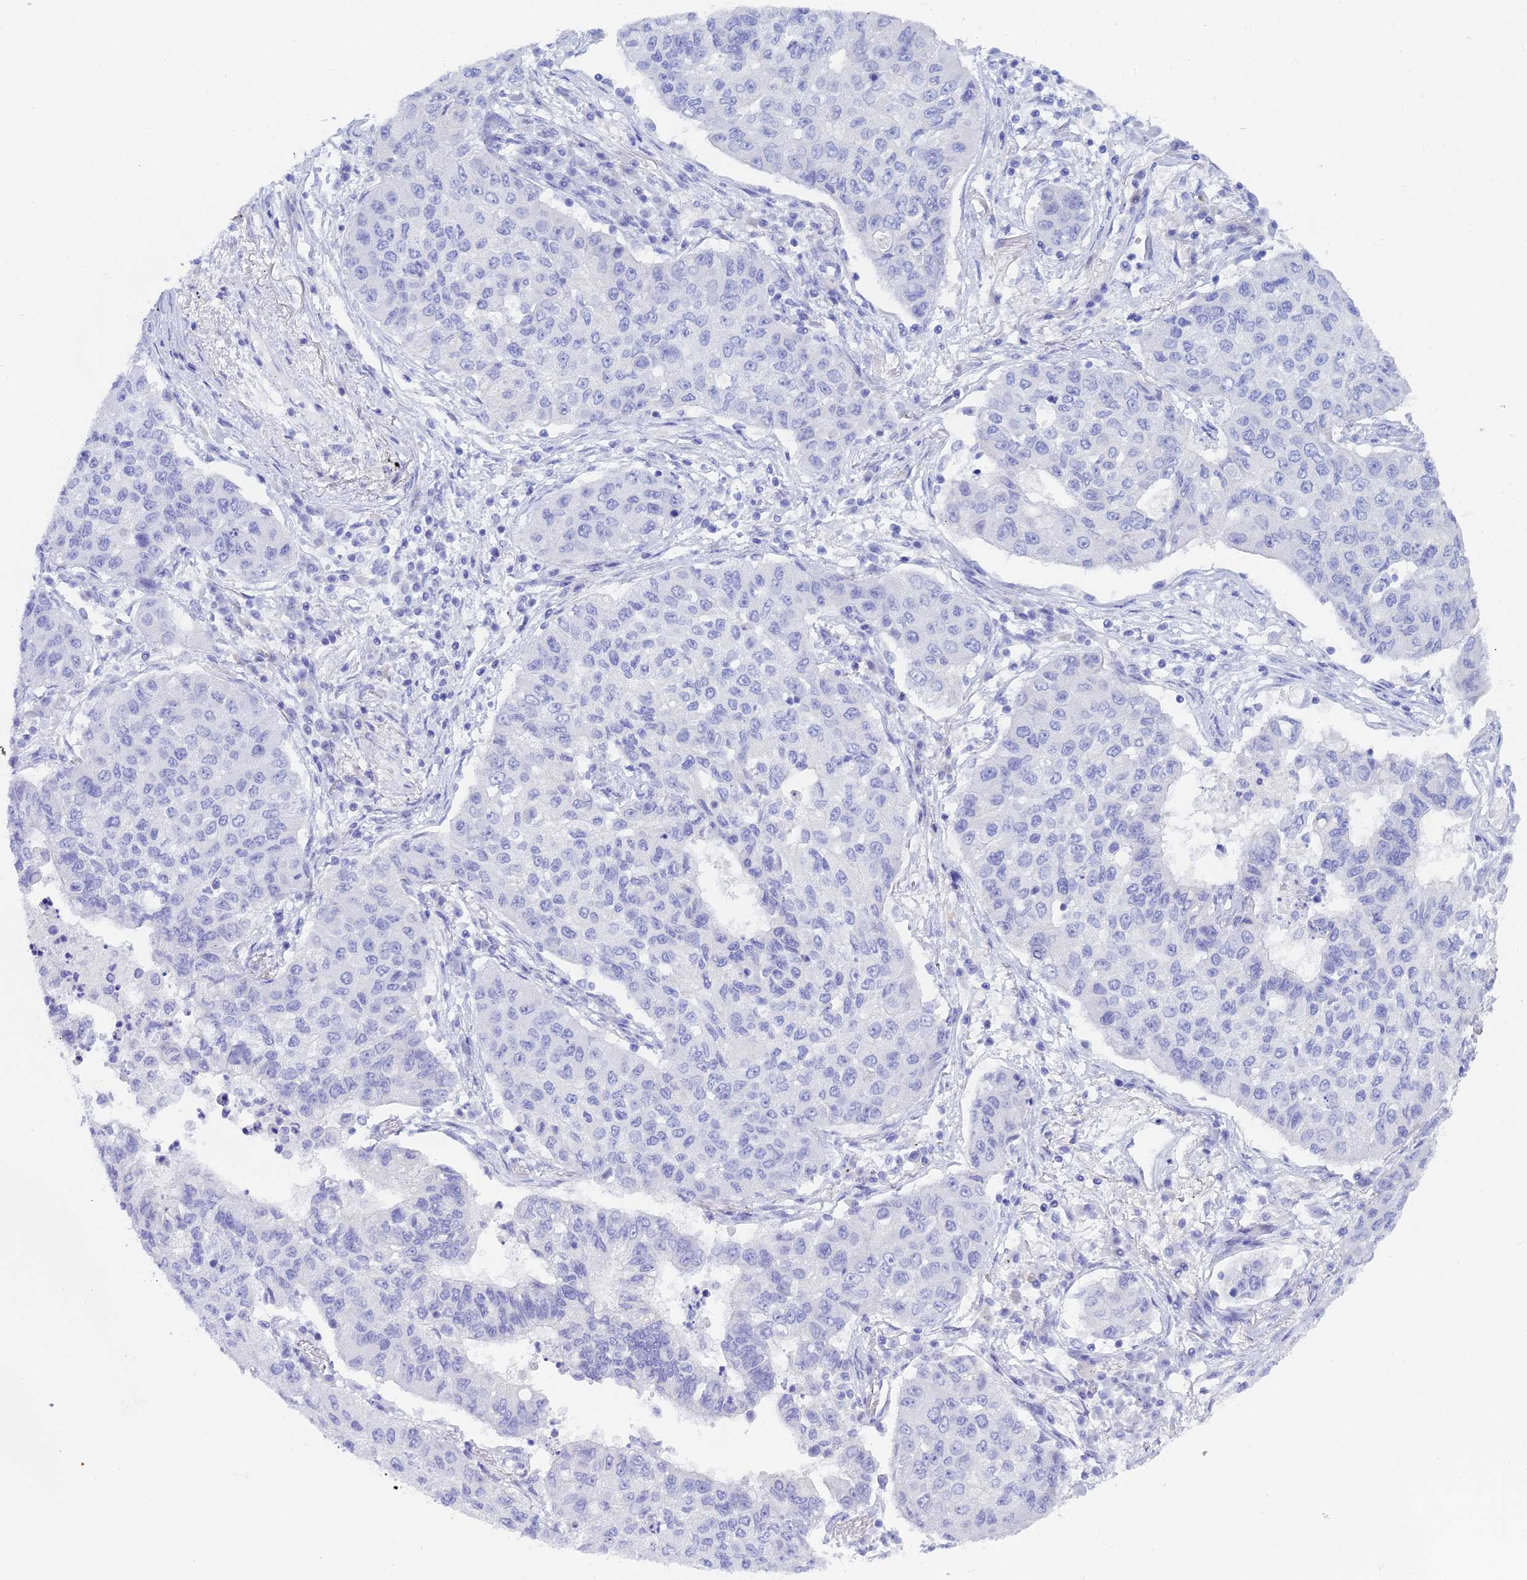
{"staining": {"intensity": "negative", "quantity": "none", "location": "none"}, "tissue": "lung cancer", "cell_type": "Tumor cells", "image_type": "cancer", "snomed": [{"axis": "morphology", "description": "Squamous cell carcinoma, NOS"}, {"axis": "topography", "description": "Lung"}], "caption": "Tumor cells are negative for brown protein staining in lung cancer (squamous cell carcinoma).", "gene": "CGB2", "patient": {"sex": "male", "age": 74}}